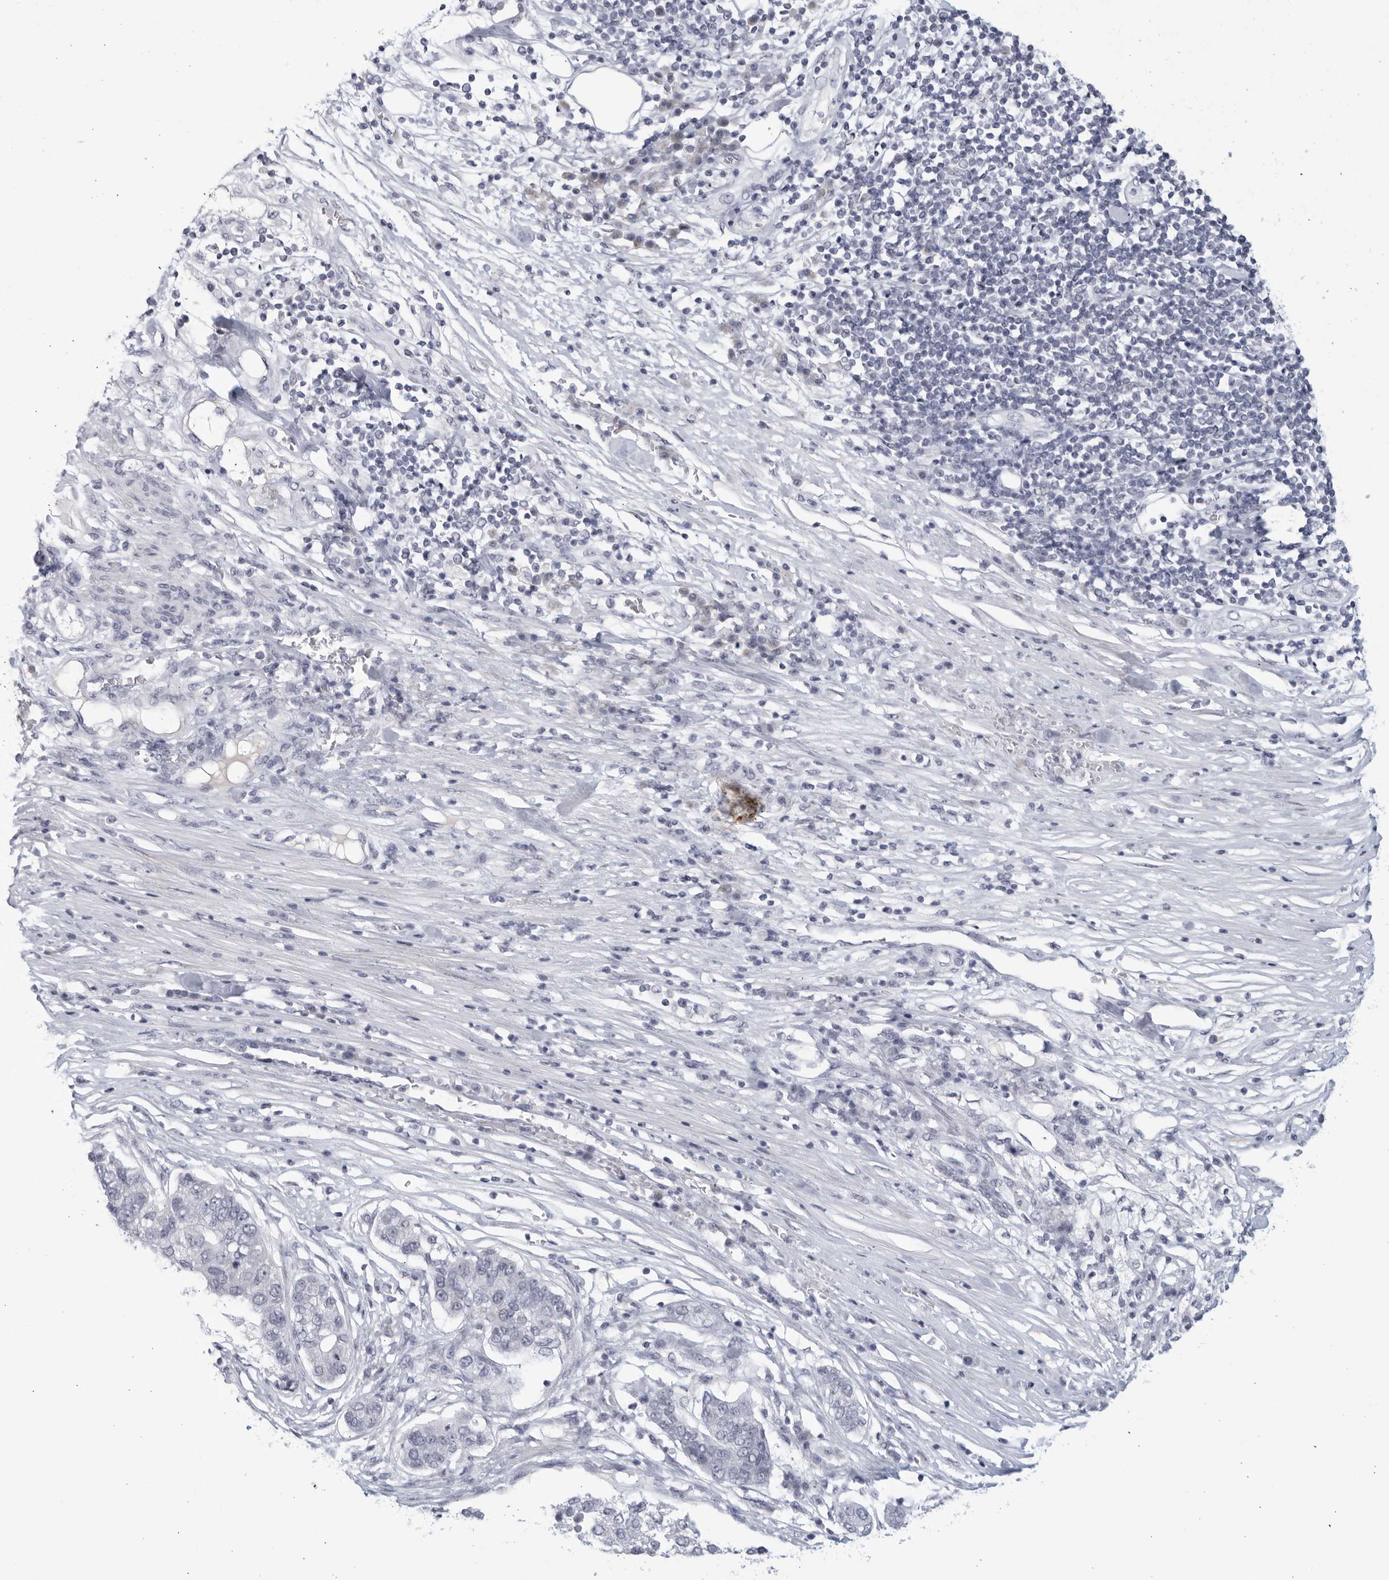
{"staining": {"intensity": "negative", "quantity": "none", "location": "none"}, "tissue": "pancreatic cancer", "cell_type": "Tumor cells", "image_type": "cancer", "snomed": [{"axis": "morphology", "description": "Adenocarcinoma, NOS"}, {"axis": "topography", "description": "Pancreas"}], "caption": "An immunohistochemistry histopathology image of adenocarcinoma (pancreatic) is shown. There is no staining in tumor cells of adenocarcinoma (pancreatic). (DAB immunohistochemistry (IHC) visualized using brightfield microscopy, high magnification).", "gene": "WDTC1", "patient": {"sex": "female", "age": 61}}